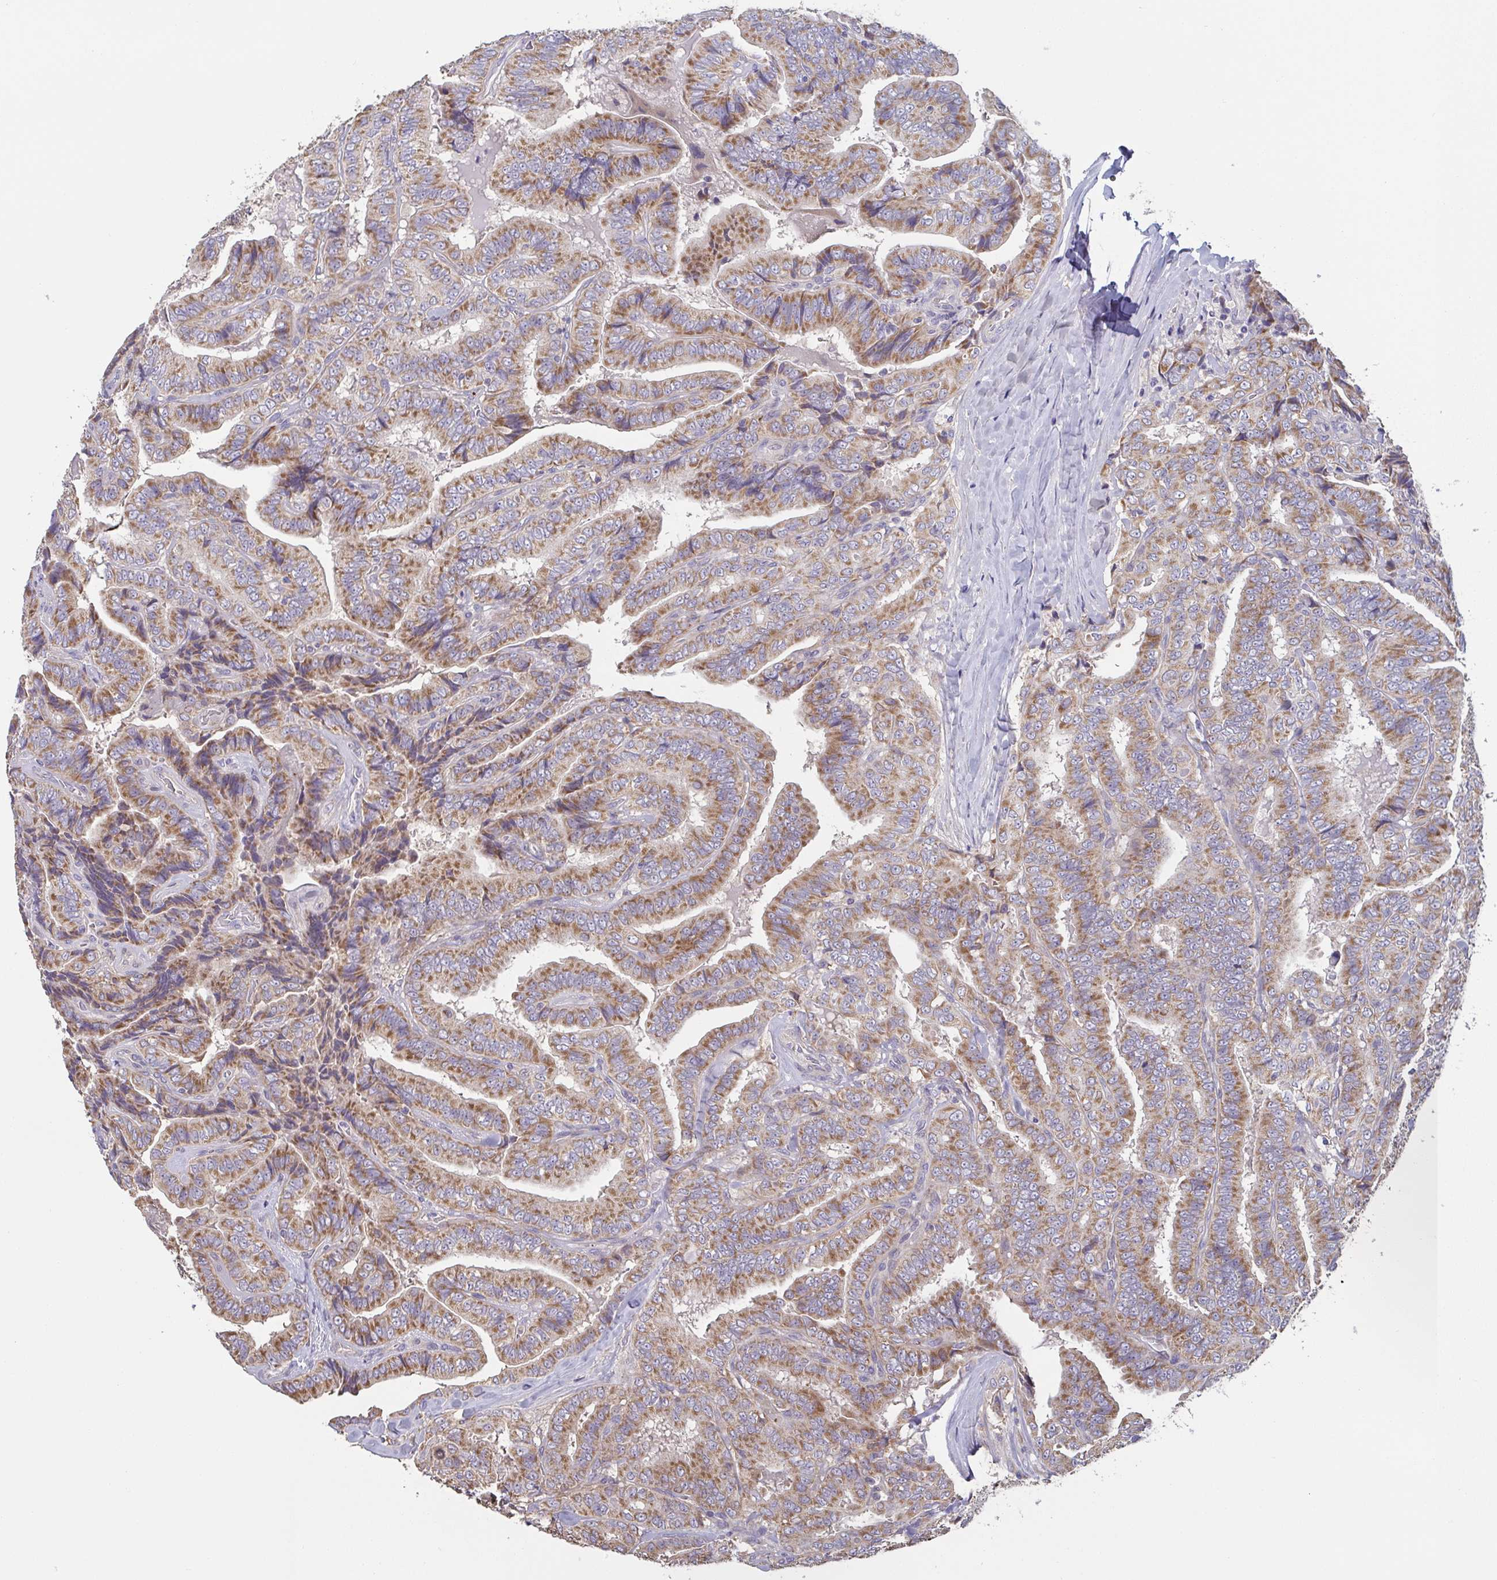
{"staining": {"intensity": "moderate", "quantity": ">75%", "location": "cytoplasmic/membranous"}, "tissue": "thyroid cancer", "cell_type": "Tumor cells", "image_type": "cancer", "snomed": [{"axis": "morphology", "description": "Papillary adenocarcinoma, NOS"}, {"axis": "topography", "description": "Thyroid gland"}], "caption": "Immunohistochemistry (IHC) histopathology image of neoplastic tissue: human papillary adenocarcinoma (thyroid) stained using immunohistochemistry reveals medium levels of moderate protein expression localized specifically in the cytoplasmic/membranous of tumor cells, appearing as a cytoplasmic/membranous brown color.", "gene": "MRPS2", "patient": {"sex": "male", "age": 61}}